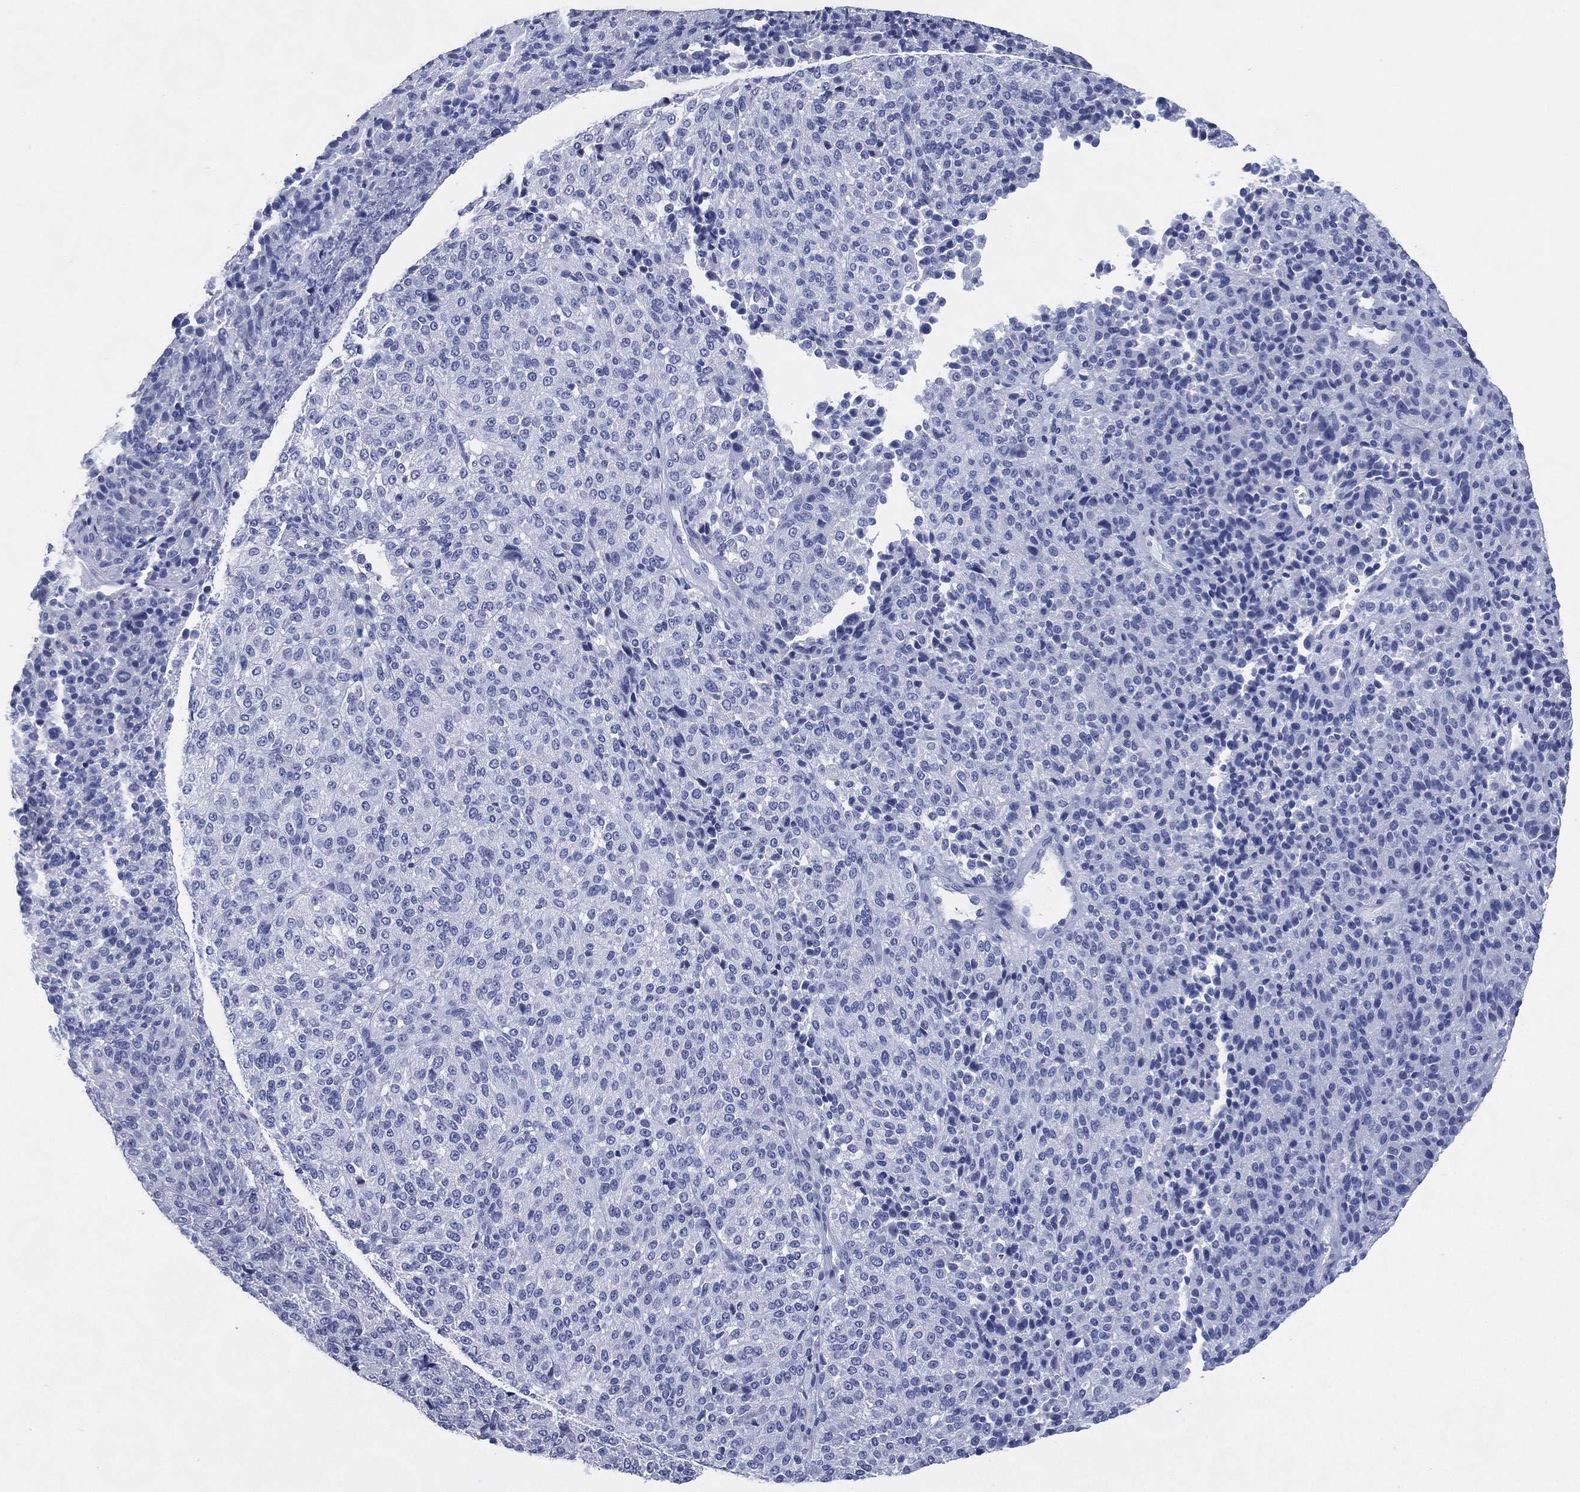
{"staining": {"intensity": "negative", "quantity": "none", "location": "none"}, "tissue": "melanoma", "cell_type": "Tumor cells", "image_type": "cancer", "snomed": [{"axis": "morphology", "description": "Malignant melanoma, Metastatic site"}, {"axis": "topography", "description": "Brain"}], "caption": "Melanoma stained for a protein using immunohistochemistry displays no staining tumor cells.", "gene": "TMEM247", "patient": {"sex": "female", "age": 56}}